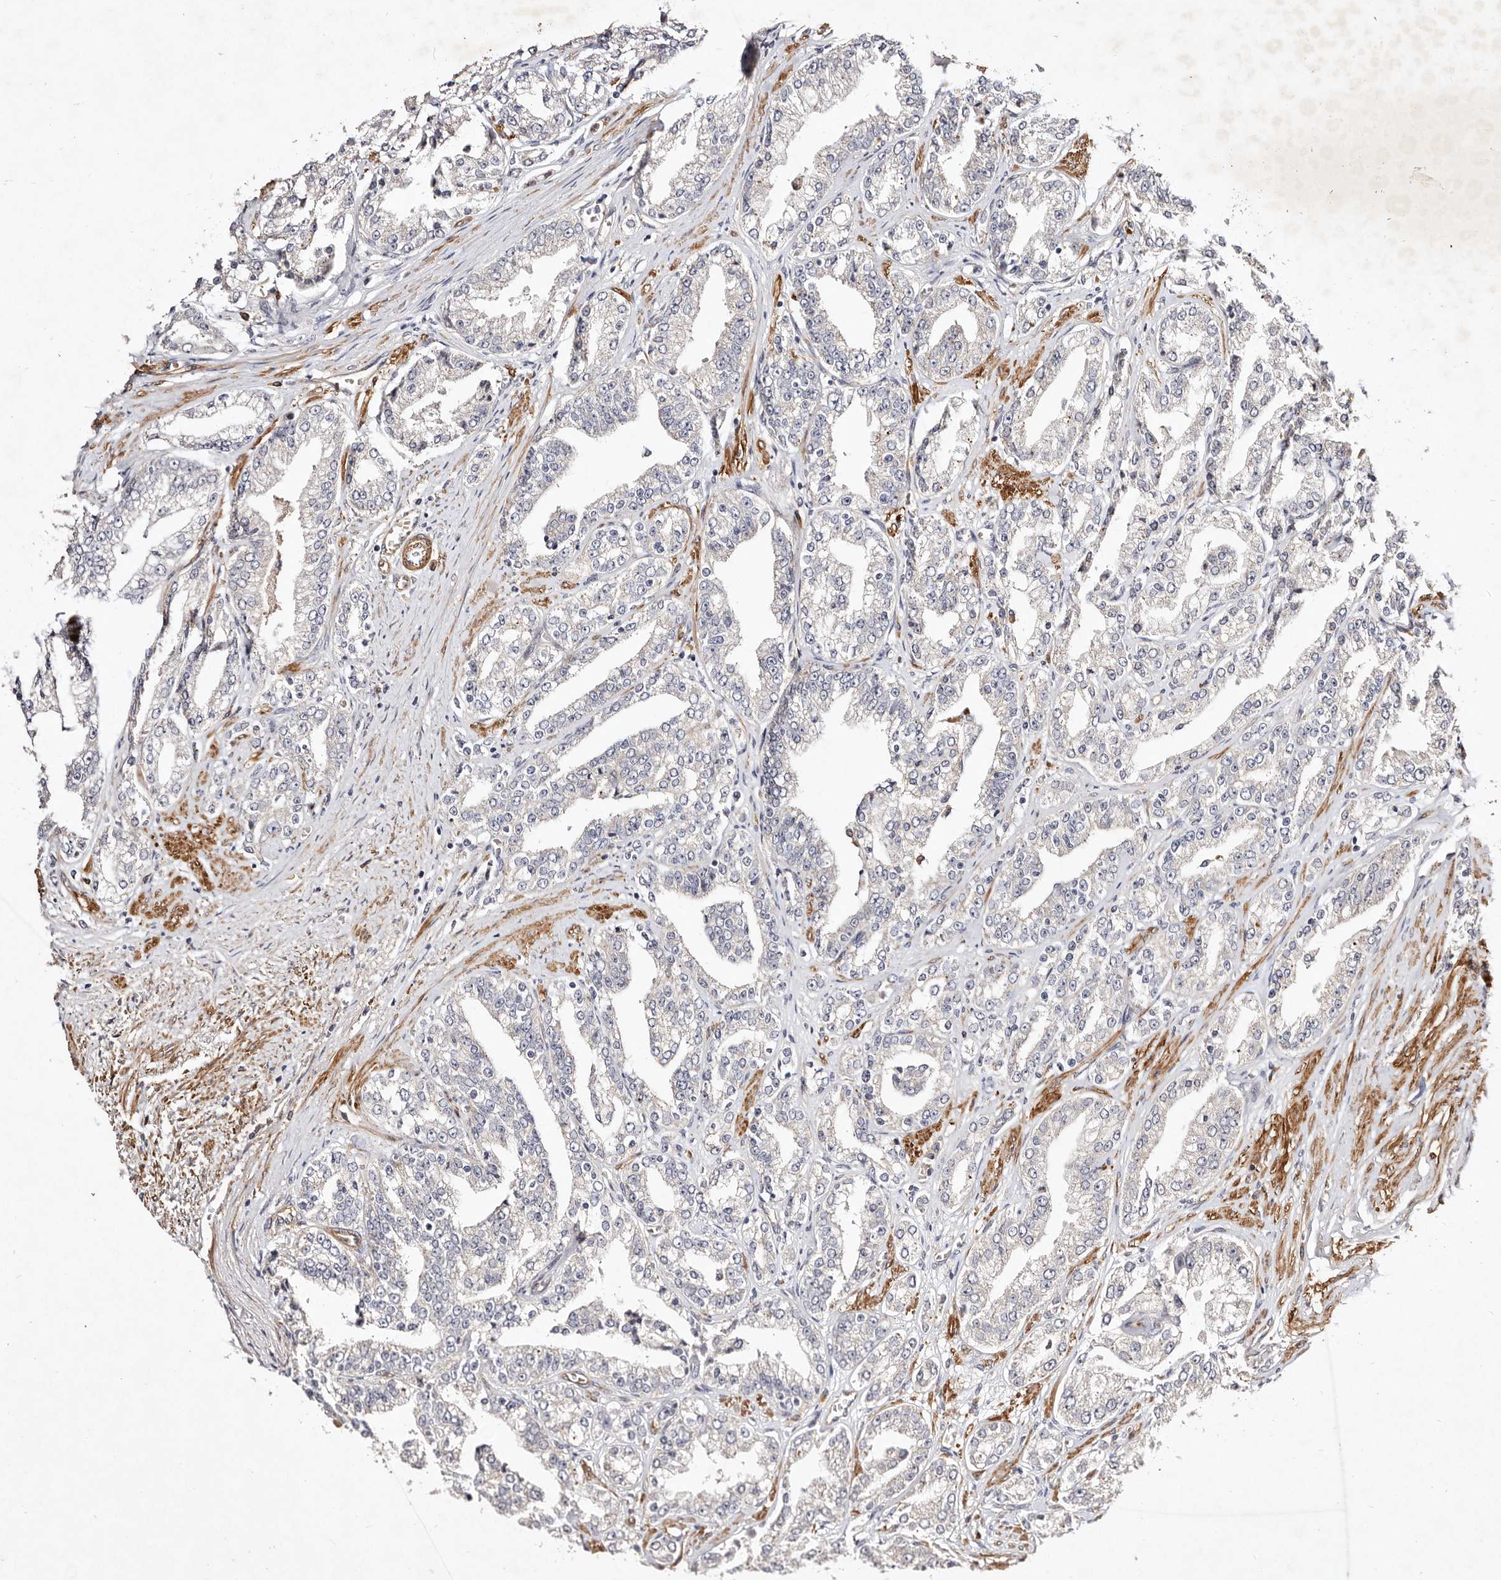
{"staining": {"intensity": "negative", "quantity": "none", "location": "none"}, "tissue": "prostate cancer", "cell_type": "Tumor cells", "image_type": "cancer", "snomed": [{"axis": "morphology", "description": "Adenocarcinoma, High grade"}, {"axis": "topography", "description": "Prostate"}], "caption": "High power microscopy micrograph of an IHC micrograph of prostate cancer (high-grade adenocarcinoma), revealing no significant staining in tumor cells. (DAB (3,3'-diaminobenzidine) immunohistochemistry with hematoxylin counter stain).", "gene": "MTMR11", "patient": {"sex": "male", "age": 71}}